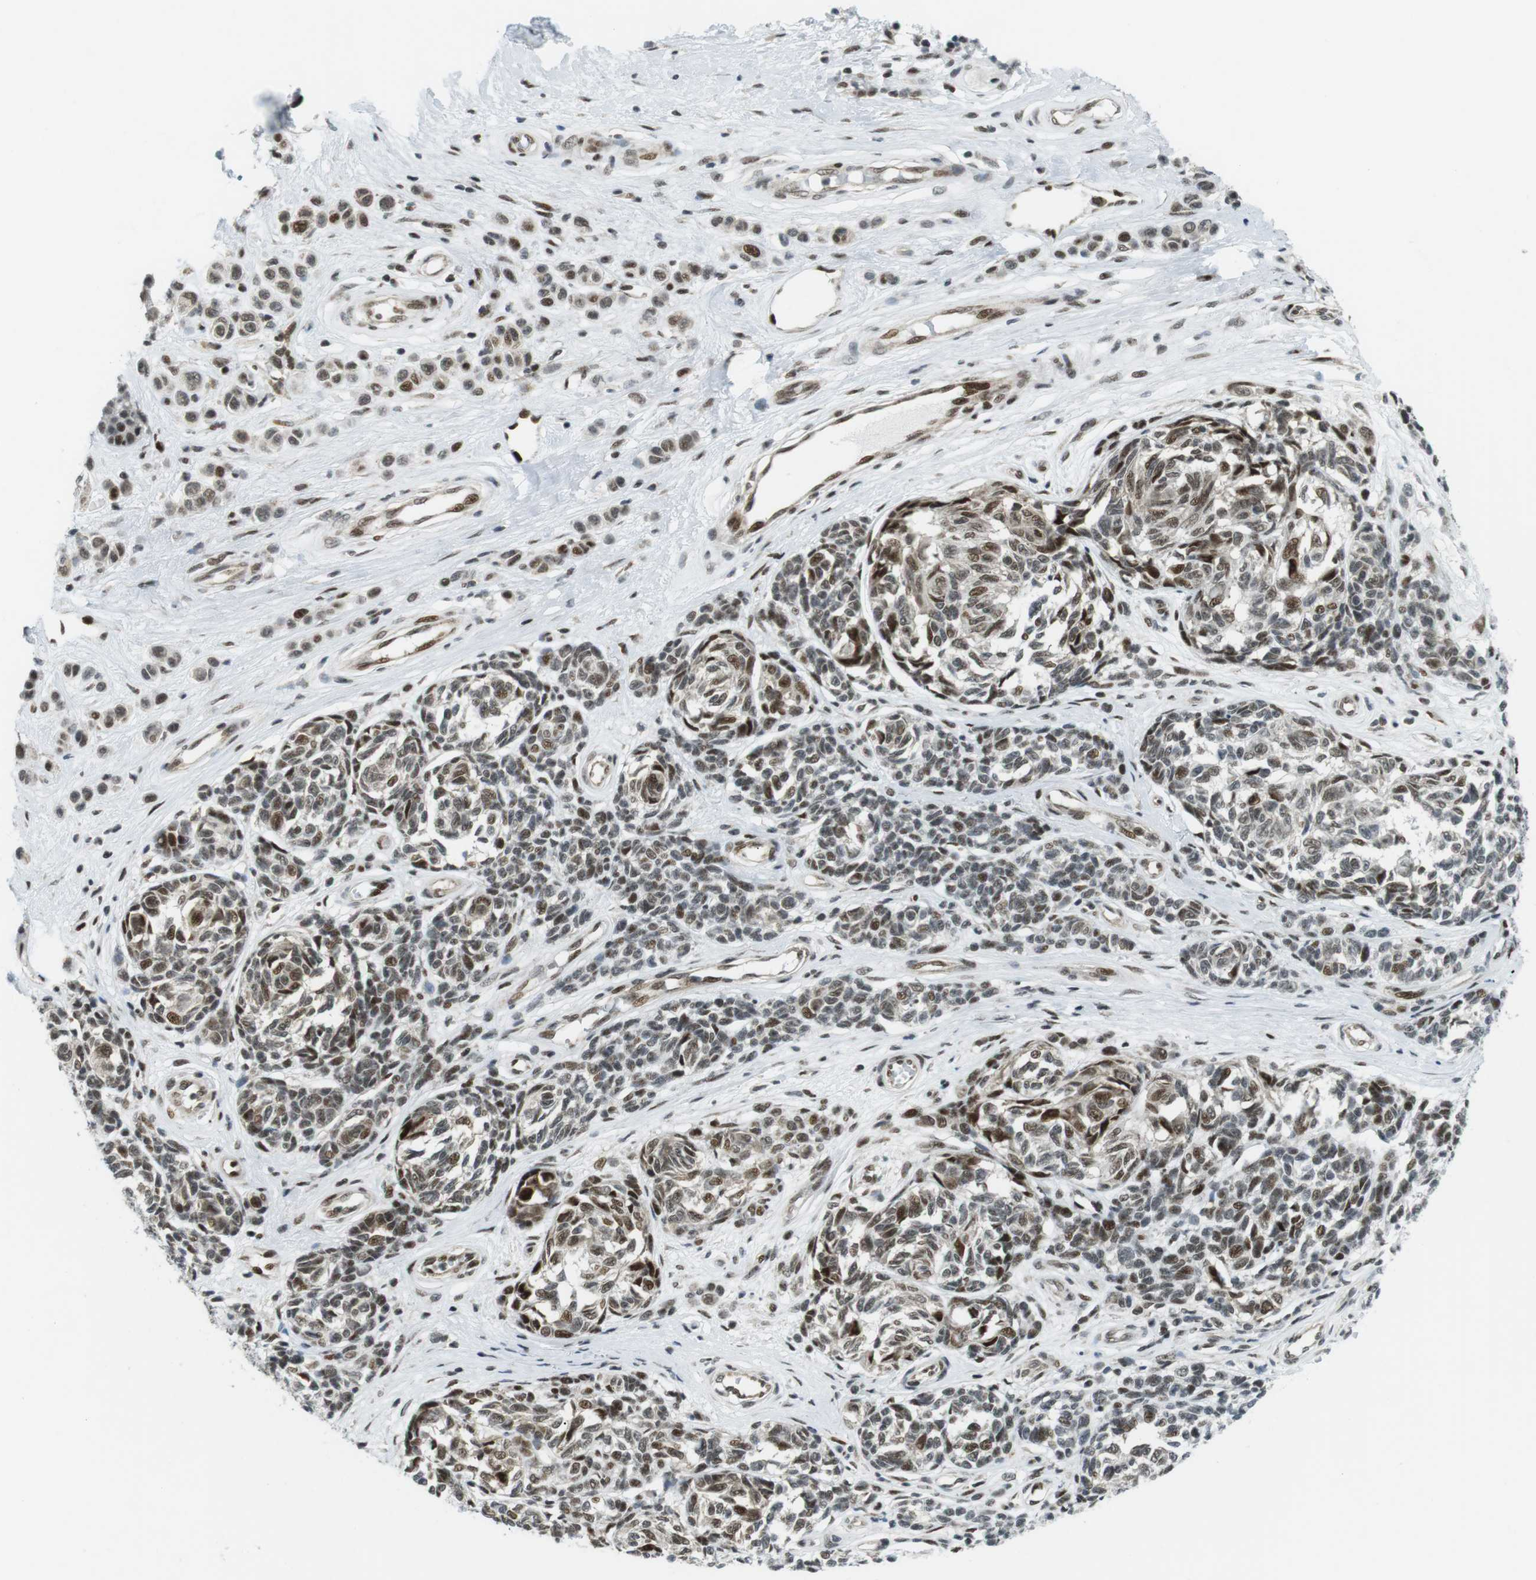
{"staining": {"intensity": "moderate", "quantity": "25%-75%", "location": "nuclear"}, "tissue": "melanoma", "cell_type": "Tumor cells", "image_type": "cancer", "snomed": [{"axis": "morphology", "description": "Malignant melanoma, NOS"}, {"axis": "topography", "description": "Skin"}], "caption": "DAB immunohistochemical staining of human melanoma shows moderate nuclear protein positivity in about 25%-75% of tumor cells. Using DAB (brown) and hematoxylin (blue) stains, captured at high magnification using brightfield microscopy.", "gene": "CDC27", "patient": {"sex": "female", "age": 64}}